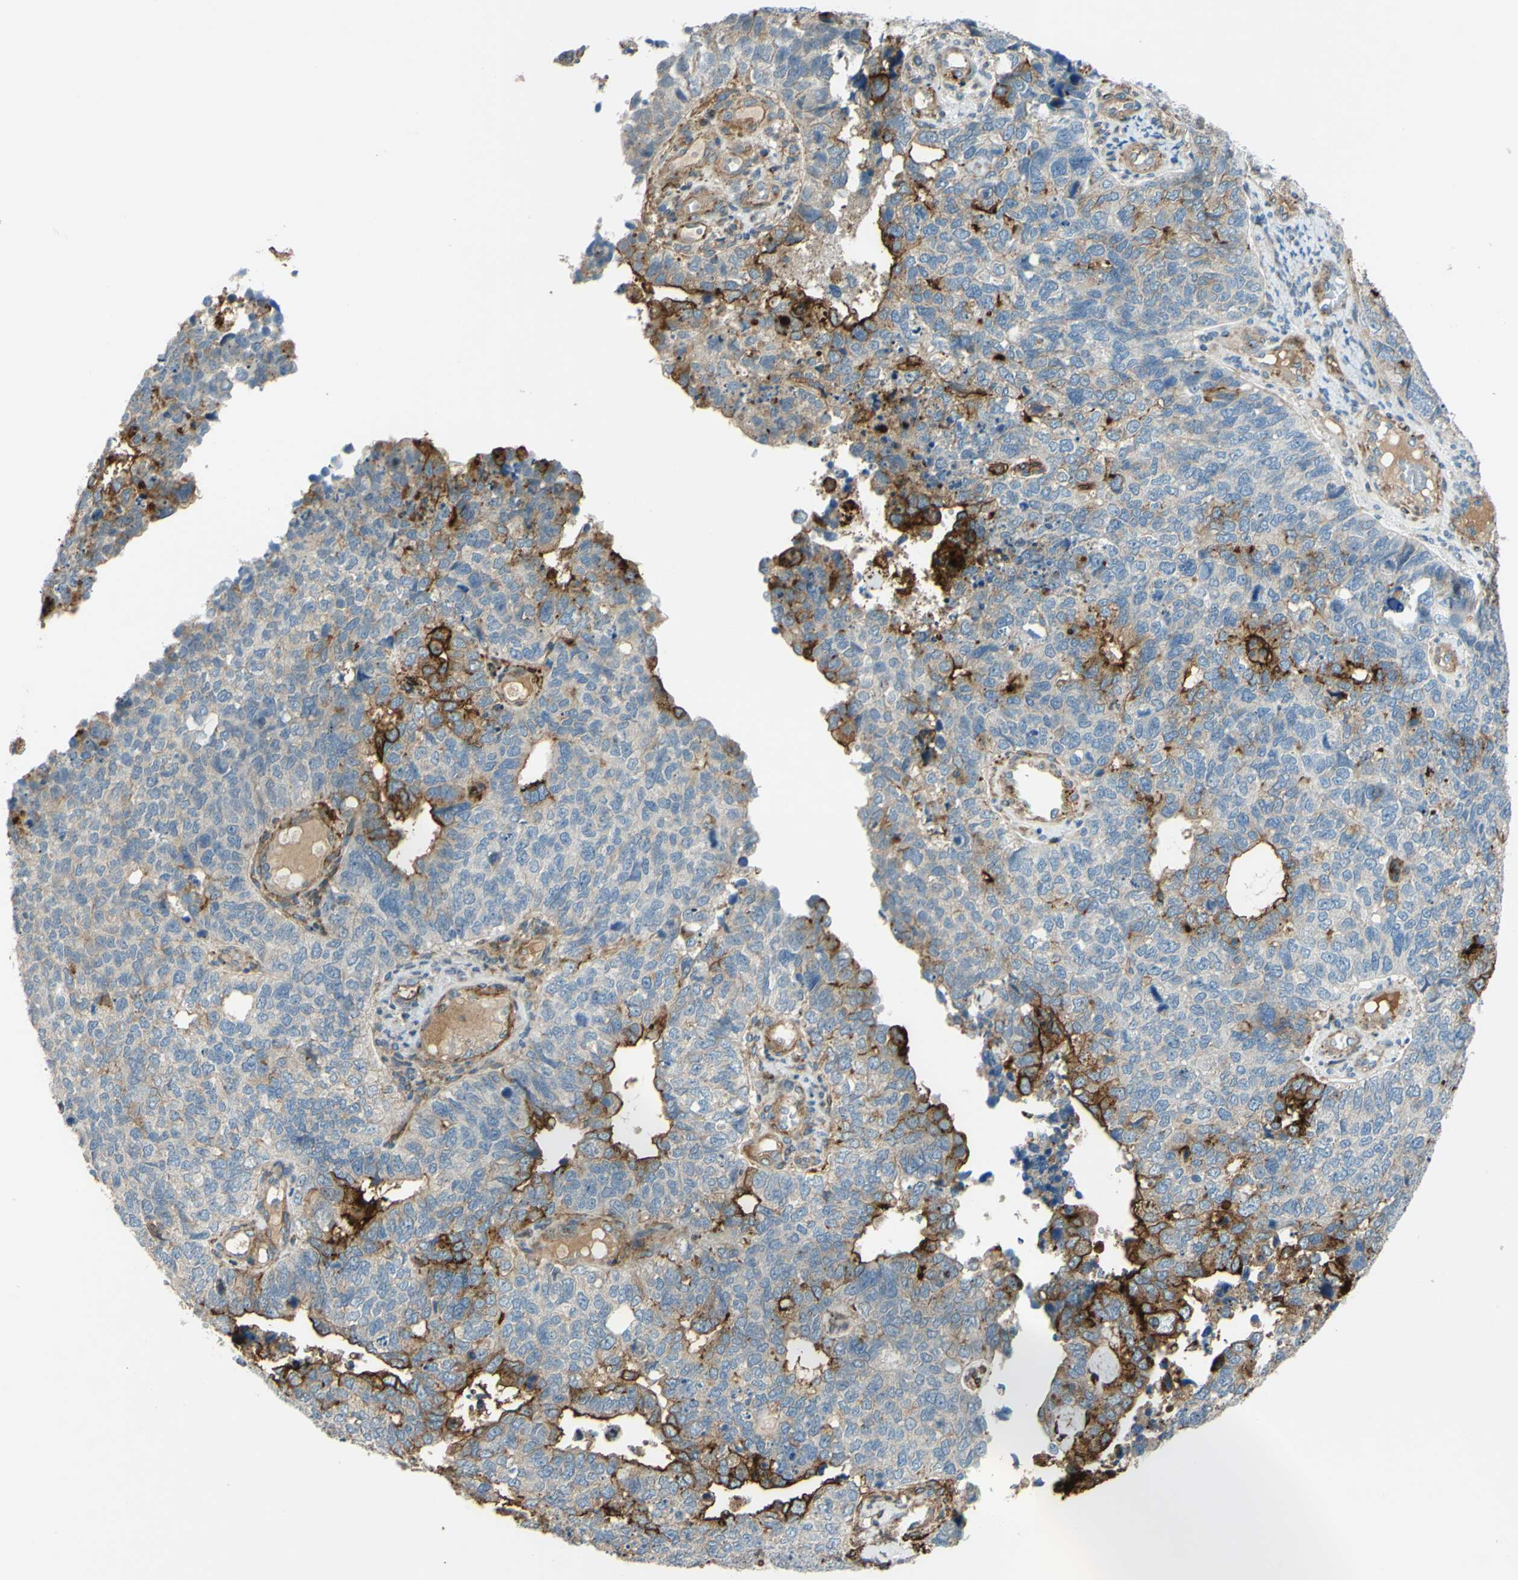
{"staining": {"intensity": "strong", "quantity": "<25%", "location": "cytoplasmic/membranous"}, "tissue": "cervical cancer", "cell_type": "Tumor cells", "image_type": "cancer", "snomed": [{"axis": "morphology", "description": "Squamous cell carcinoma, NOS"}, {"axis": "topography", "description": "Cervix"}], "caption": "An IHC photomicrograph of neoplastic tissue is shown. Protein staining in brown labels strong cytoplasmic/membranous positivity in cervical cancer (squamous cell carcinoma) within tumor cells.", "gene": "ARHGAP1", "patient": {"sex": "female", "age": 63}}